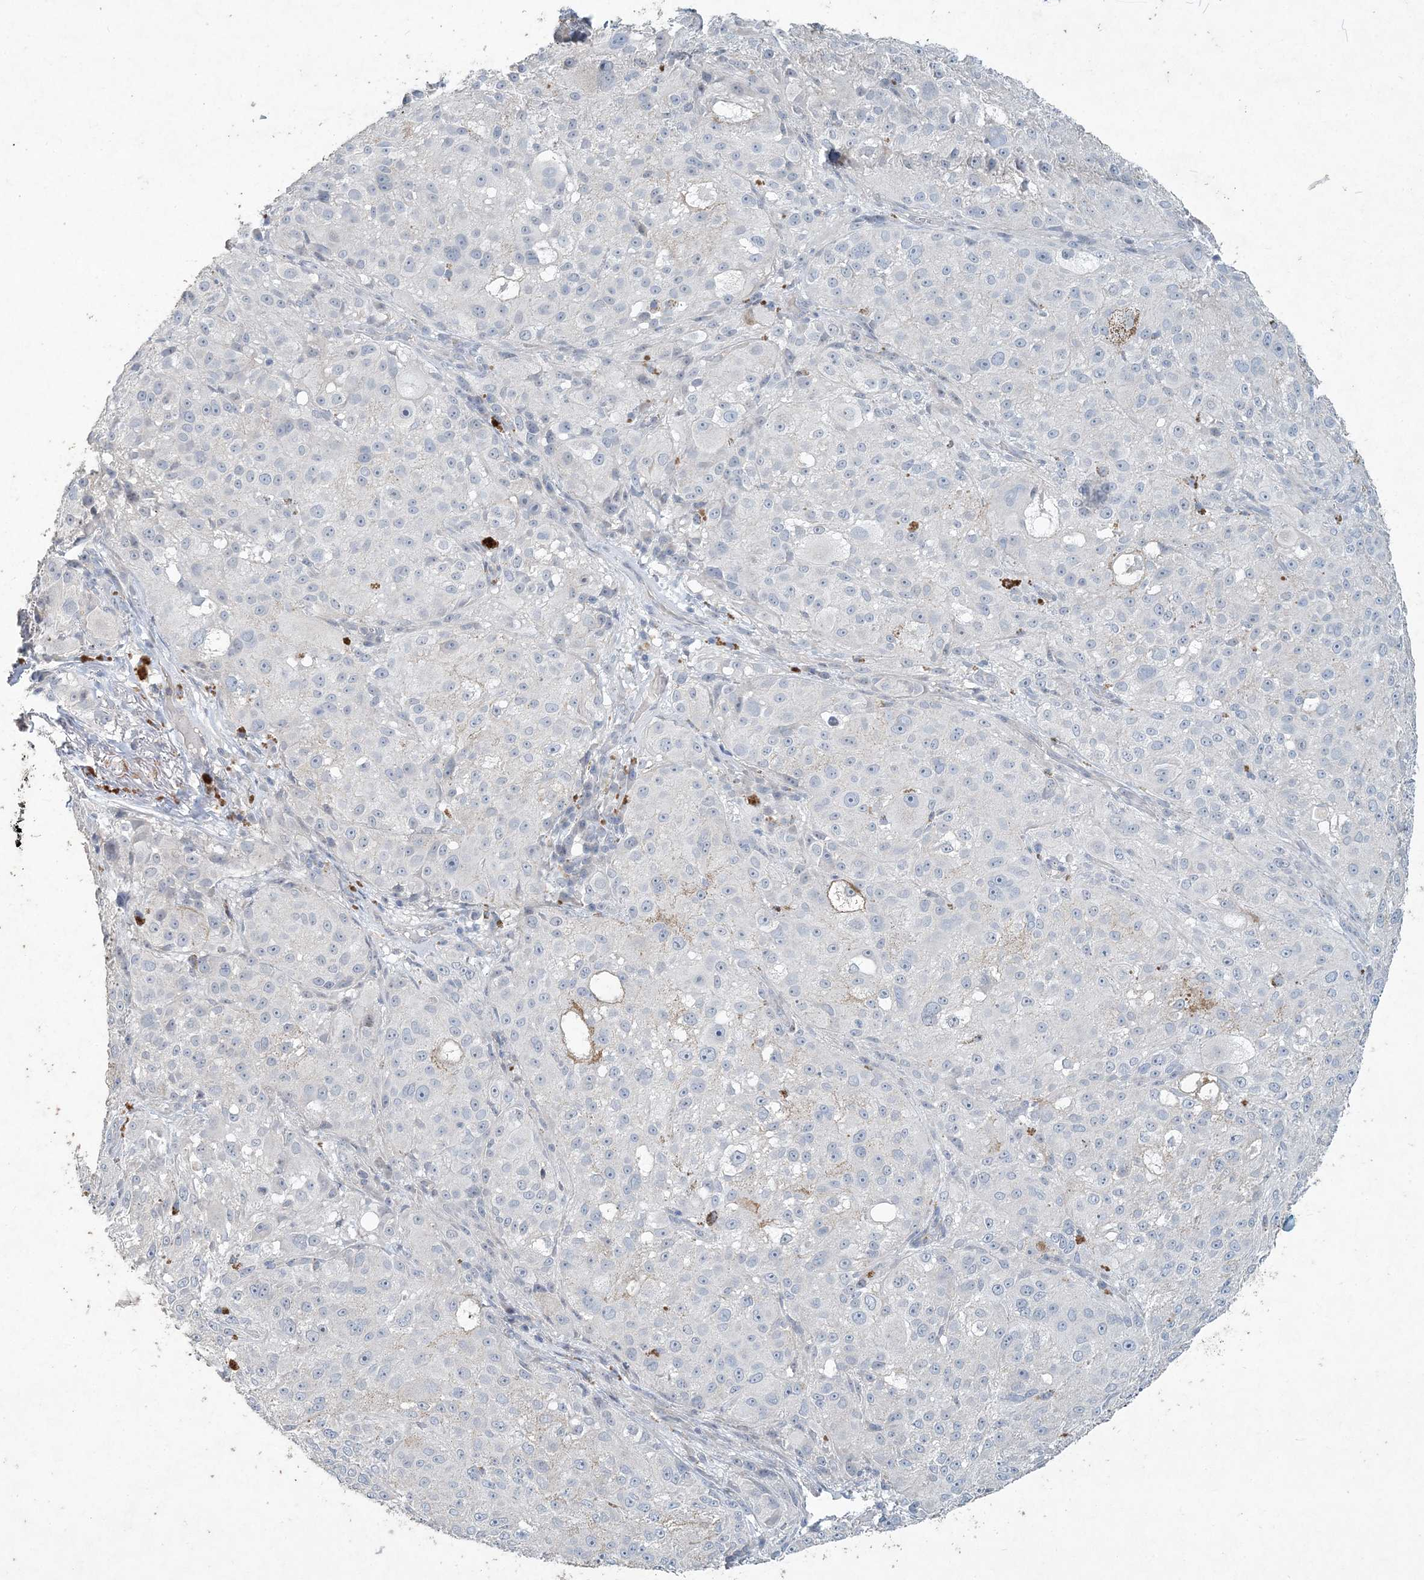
{"staining": {"intensity": "negative", "quantity": "none", "location": "none"}, "tissue": "melanoma", "cell_type": "Tumor cells", "image_type": "cancer", "snomed": [{"axis": "morphology", "description": "Necrosis, NOS"}, {"axis": "morphology", "description": "Malignant melanoma, NOS"}, {"axis": "topography", "description": "Skin"}], "caption": "Immunohistochemistry micrograph of melanoma stained for a protein (brown), which demonstrates no staining in tumor cells.", "gene": "DNAH5", "patient": {"sex": "female", "age": 87}}